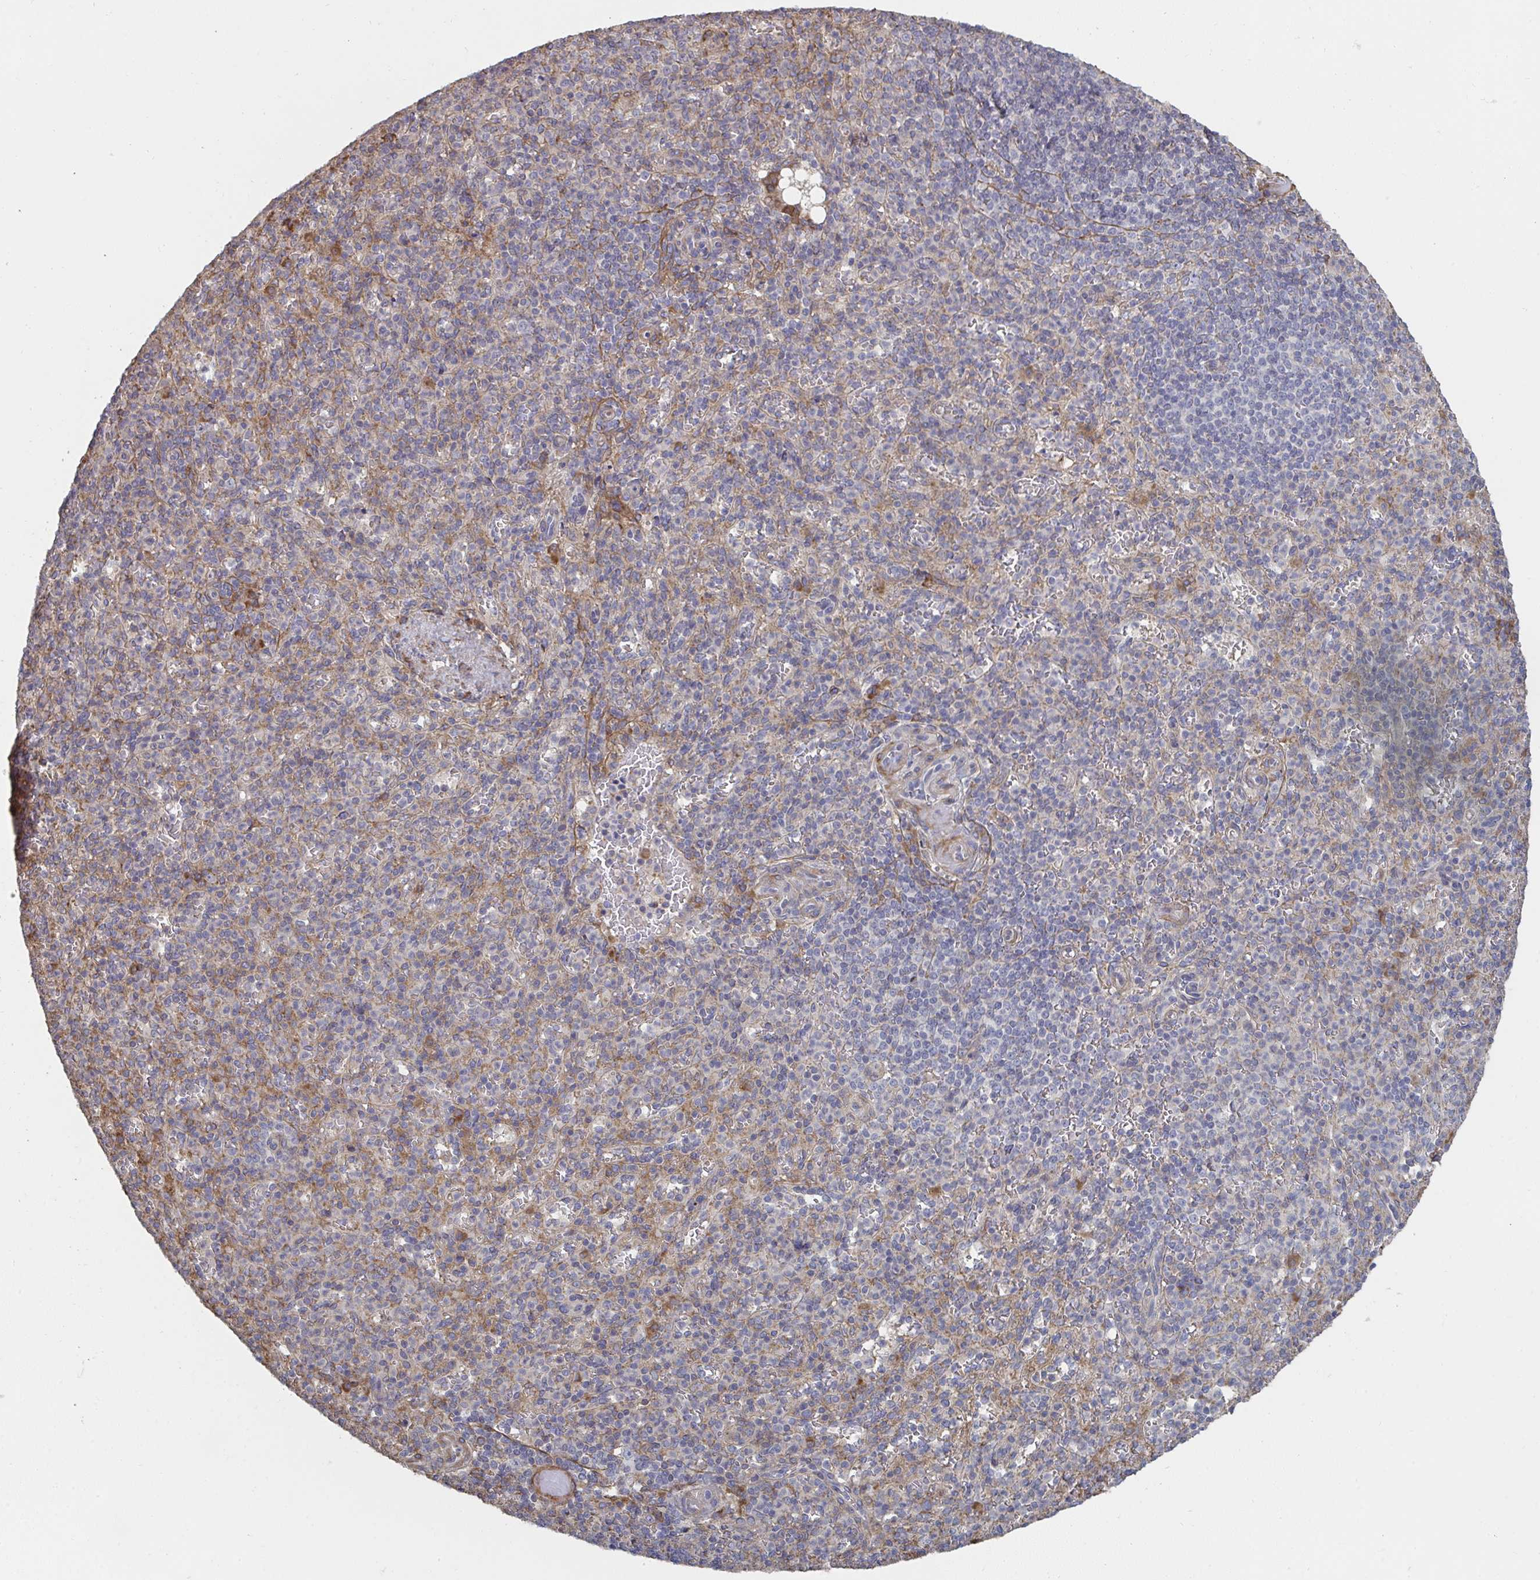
{"staining": {"intensity": "weak", "quantity": "<25%", "location": "cytoplasmic/membranous"}, "tissue": "spleen", "cell_type": "Cells in red pulp", "image_type": "normal", "snomed": [{"axis": "morphology", "description": "Normal tissue, NOS"}, {"axis": "topography", "description": "Spleen"}], "caption": "This image is of benign spleen stained with immunohistochemistry to label a protein in brown with the nuclei are counter-stained blue. There is no staining in cells in red pulp.", "gene": "ZFYVE28", "patient": {"sex": "female", "age": 74}}